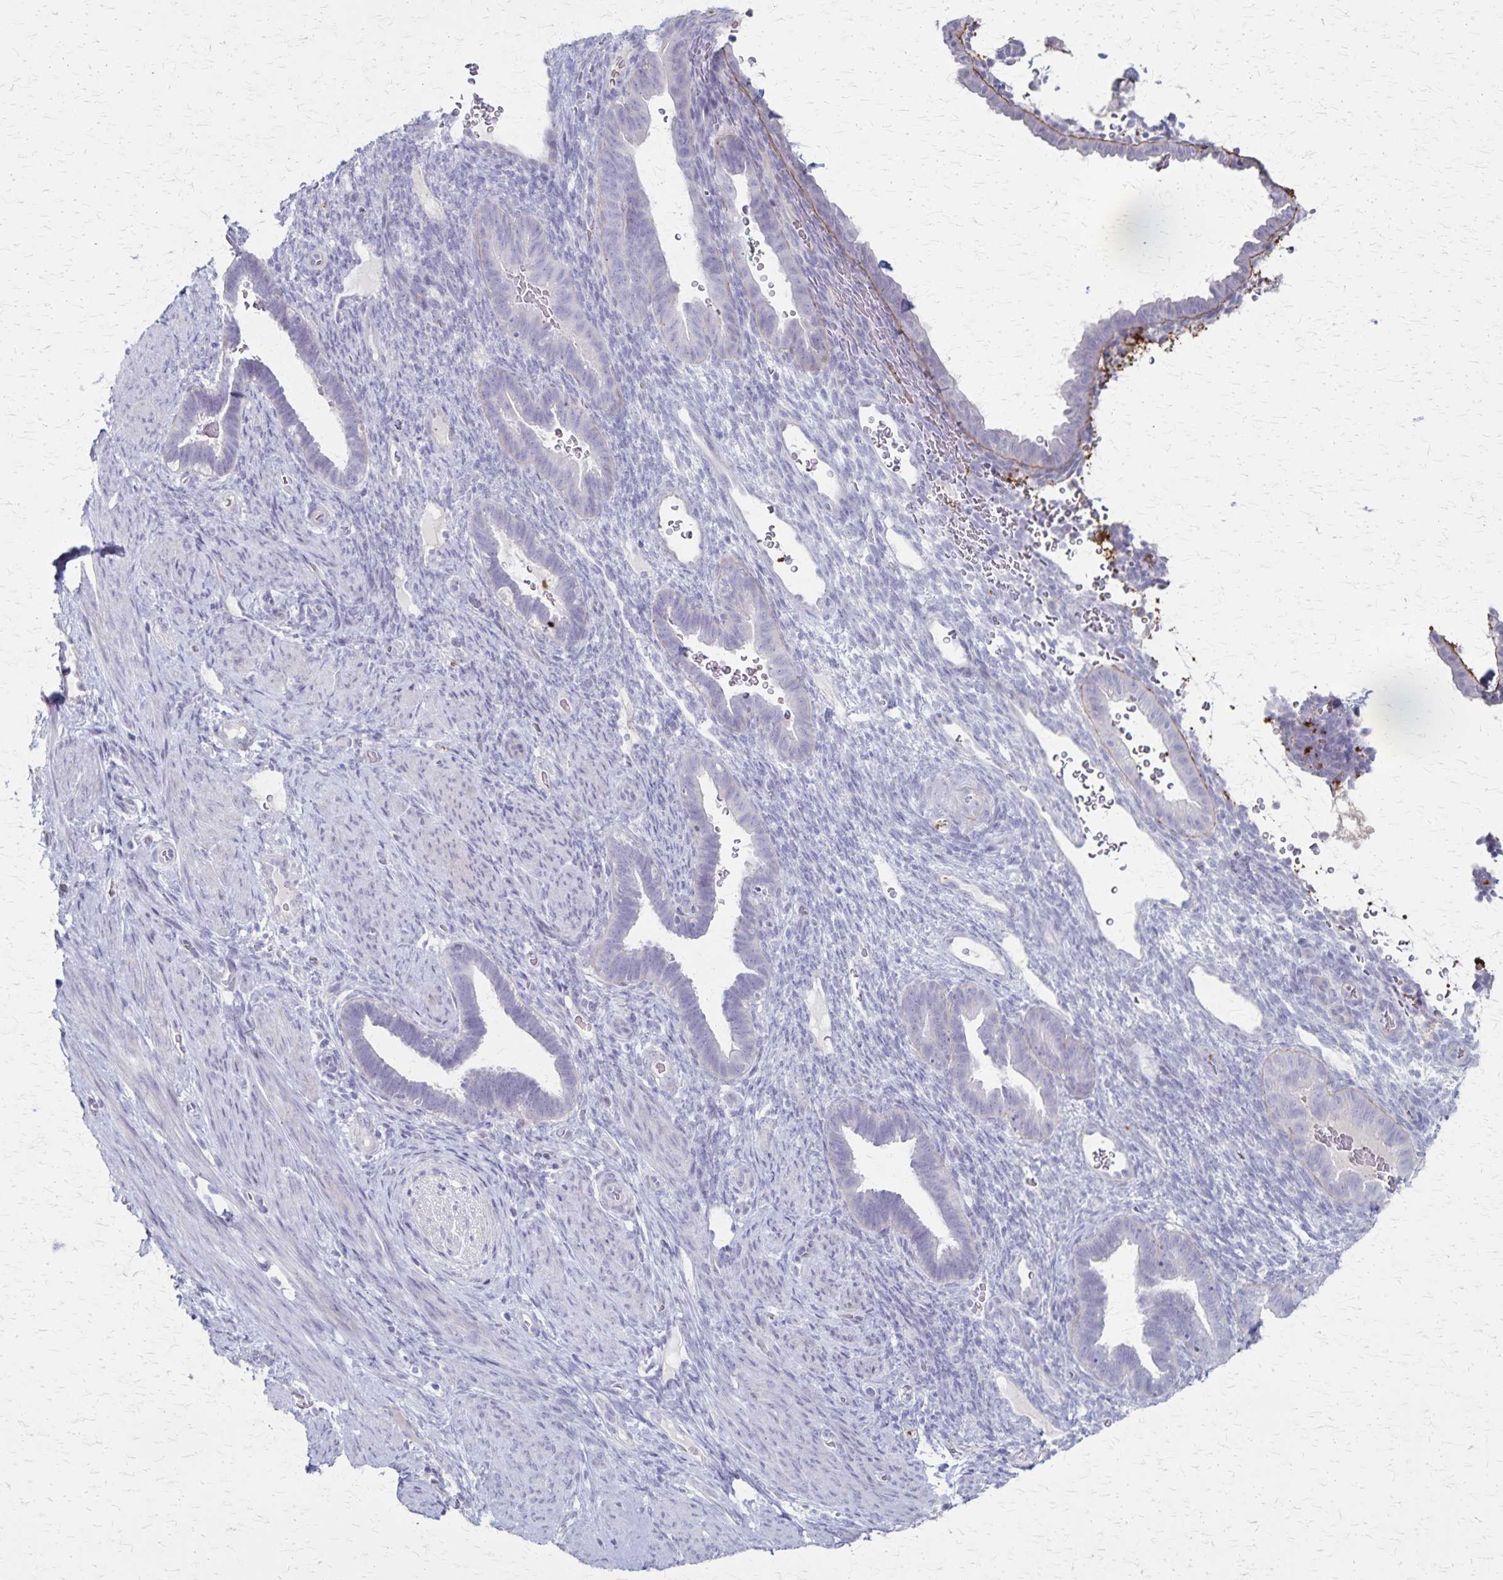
{"staining": {"intensity": "negative", "quantity": "none", "location": "none"}, "tissue": "endometrium", "cell_type": "Cells in endometrial stroma", "image_type": "normal", "snomed": [{"axis": "morphology", "description": "Normal tissue, NOS"}, {"axis": "topography", "description": "Endometrium"}], "caption": "Normal endometrium was stained to show a protein in brown. There is no significant staining in cells in endometrial stroma. Nuclei are stained in blue.", "gene": "RASL10B", "patient": {"sex": "female", "age": 34}}